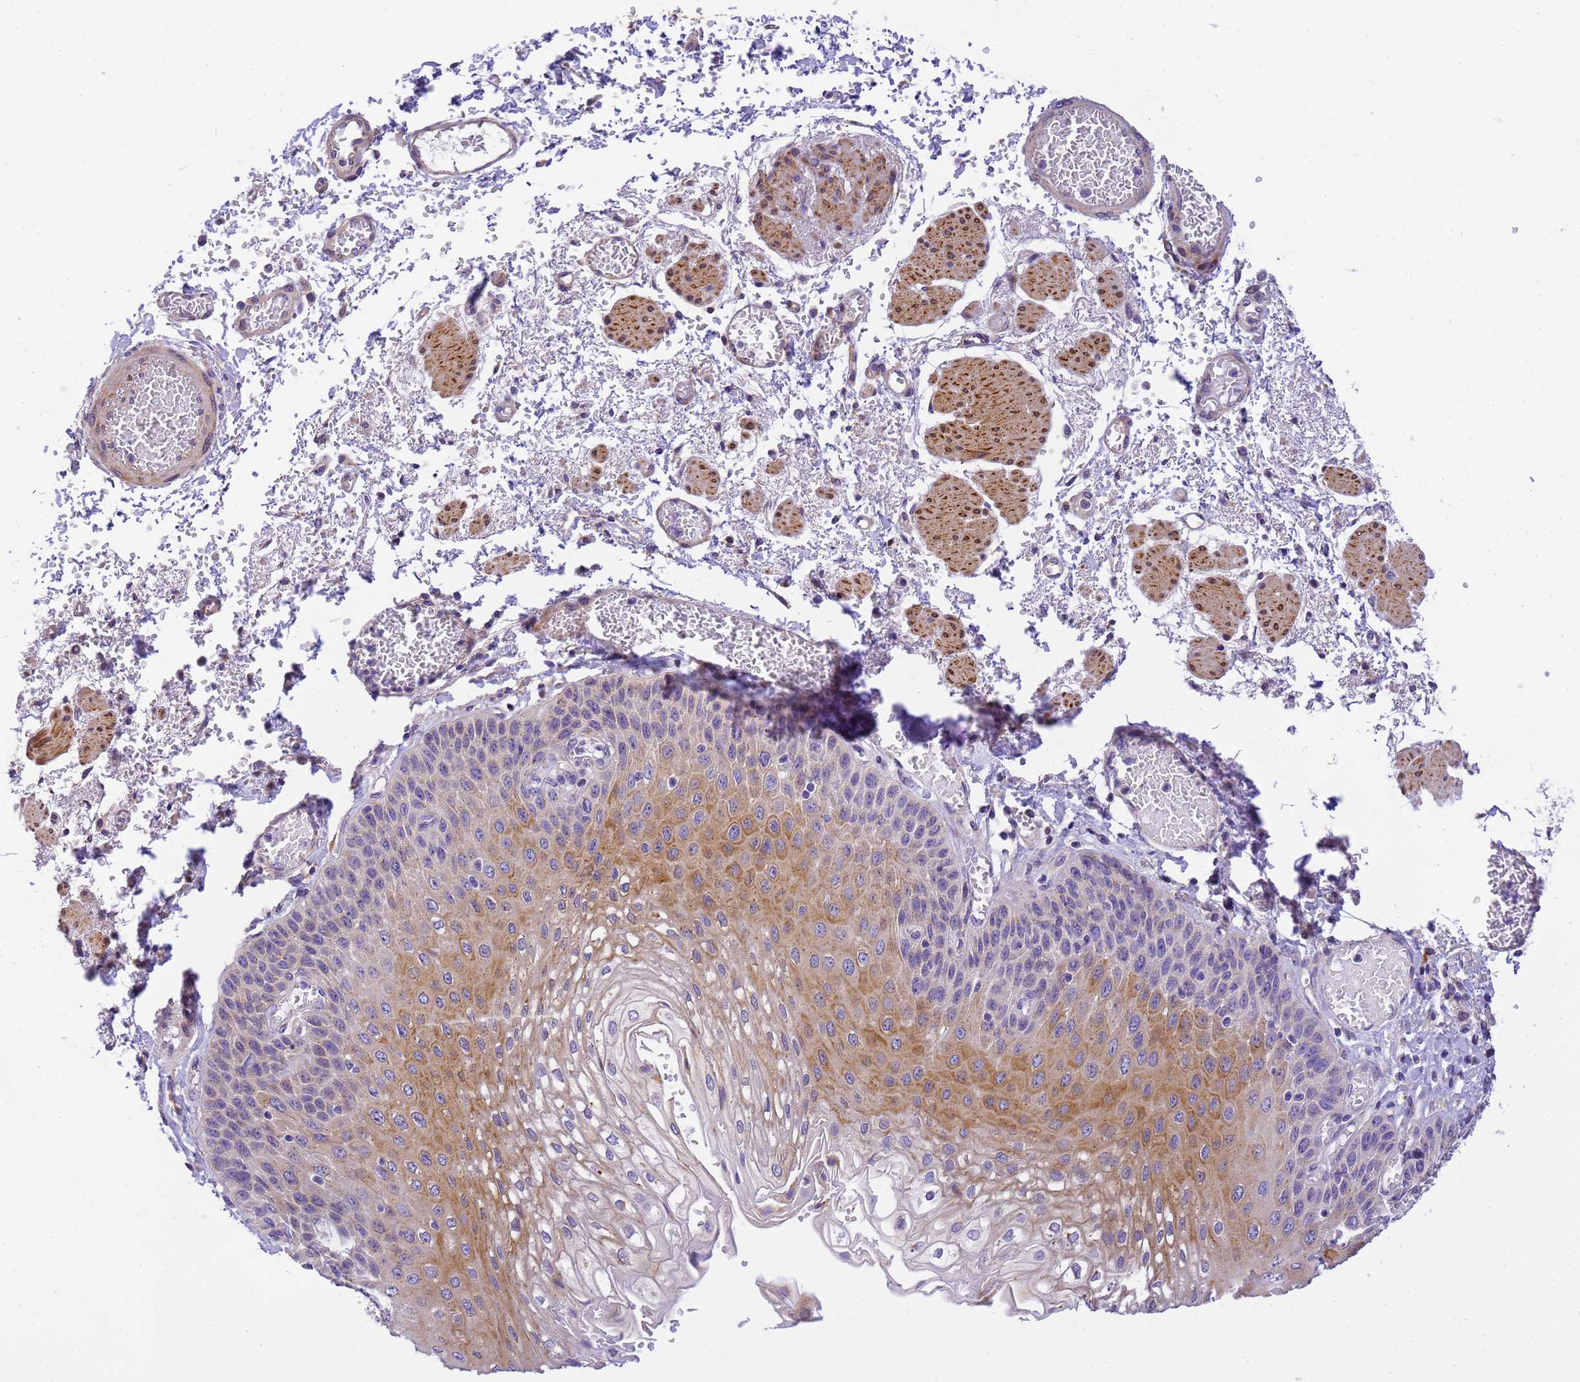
{"staining": {"intensity": "strong", "quantity": "25%-75%", "location": "cytoplasmic/membranous"}, "tissue": "esophagus", "cell_type": "Squamous epithelial cells", "image_type": "normal", "snomed": [{"axis": "morphology", "description": "Normal tissue, NOS"}, {"axis": "topography", "description": "Esophagus"}], "caption": "Immunohistochemistry (IHC) of unremarkable esophagus reveals high levels of strong cytoplasmic/membranous expression in approximately 25%-75% of squamous epithelial cells. The staining was performed using DAB (3,3'-diaminobenzidine), with brown indicating positive protein expression. Nuclei are stained blue with hematoxylin.", "gene": "RHBDD3", "patient": {"sex": "male", "age": 81}}